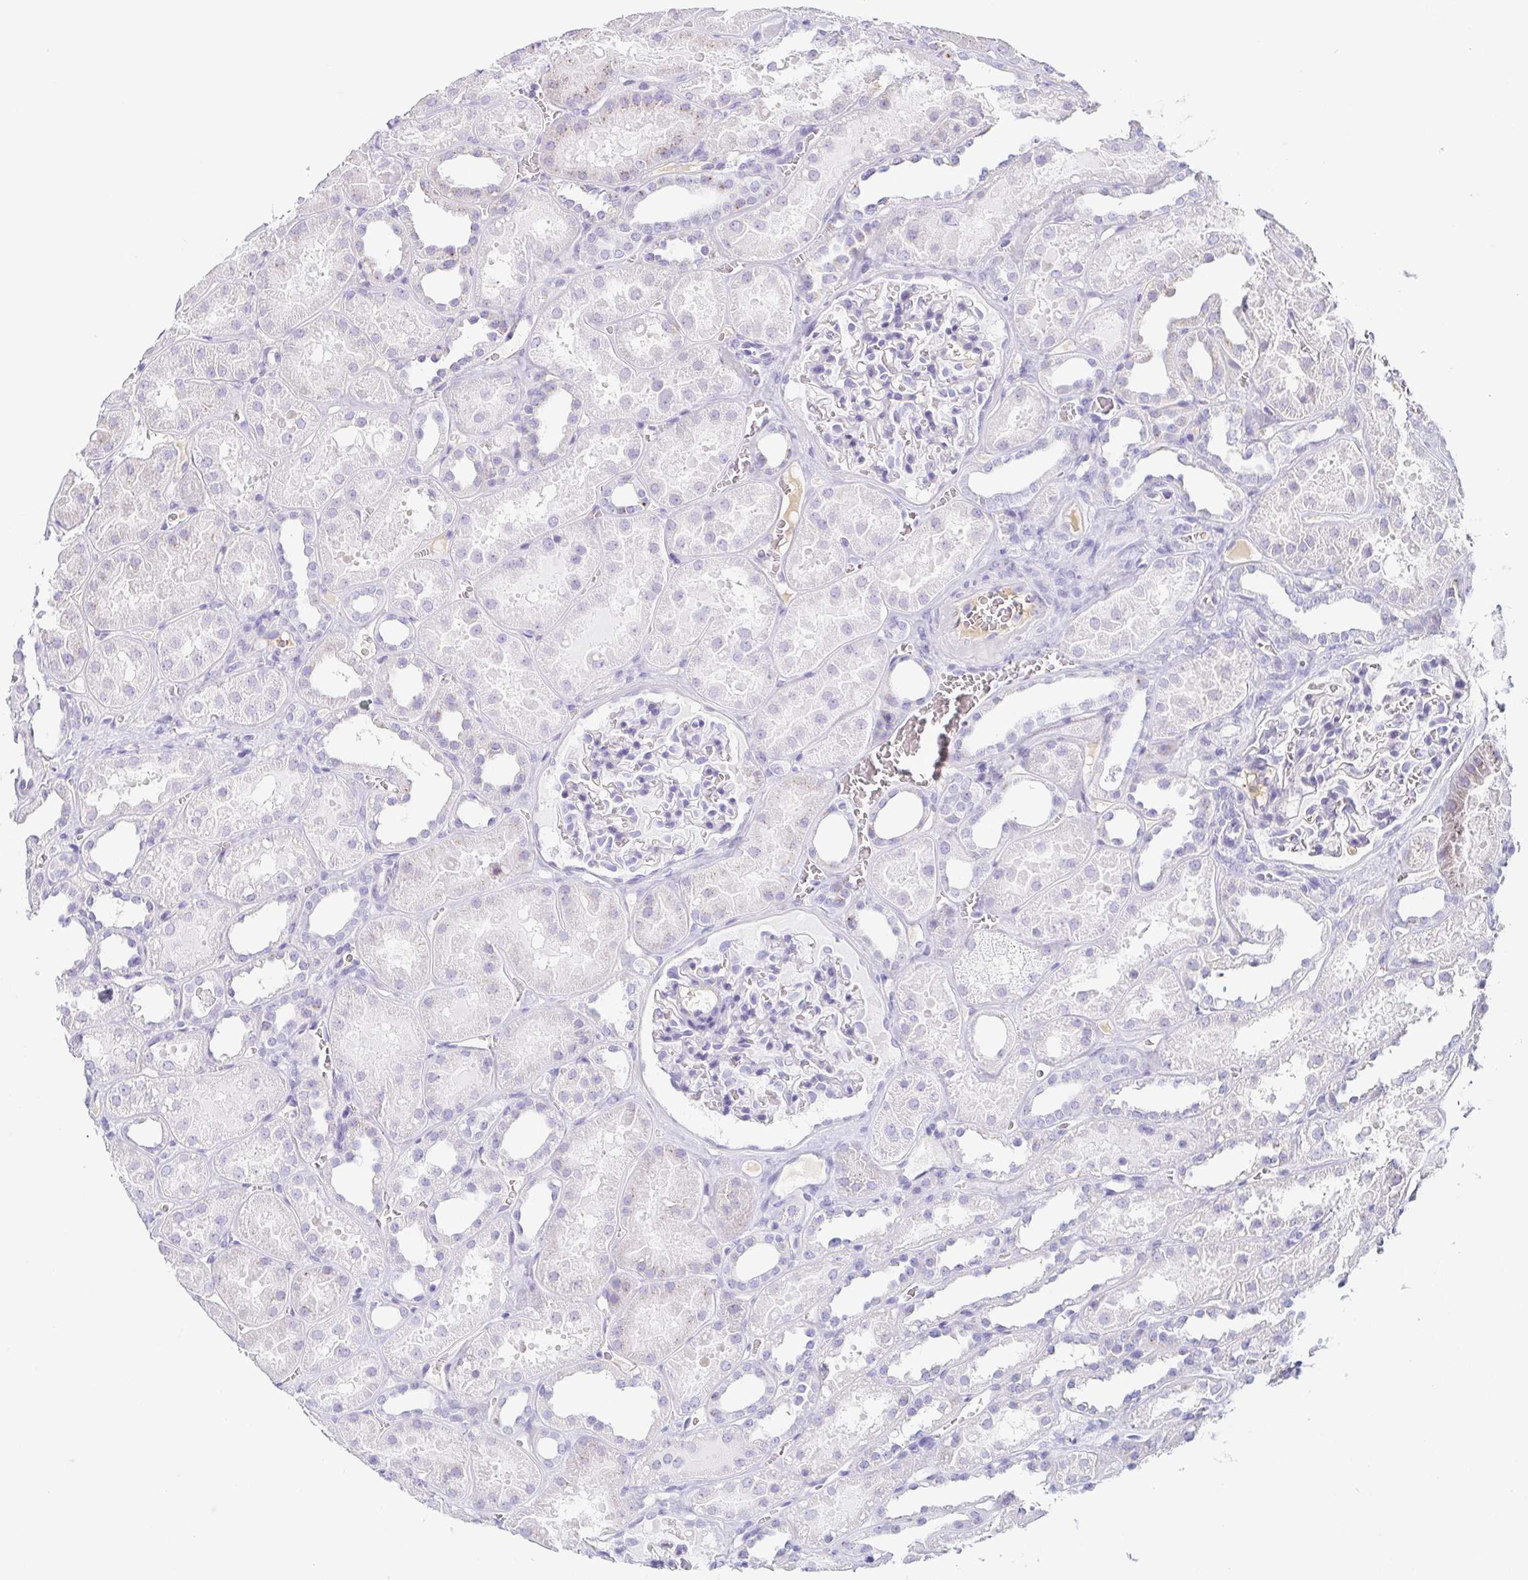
{"staining": {"intensity": "negative", "quantity": "none", "location": "none"}, "tissue": "kidney", "cell_type": "Cells in glomeruli", "image_type": "normal", "snomed": [{"axis": "morphology", "description": "Normal tissue, NOS"}, {"axis": "topography", "description": "Kidney"}], "caption": "The image exhibits no significant positivity in cells in glomeruli of kidney.", "gene": "LDLRAD1", "patient": {"sex": "female", "age": 41}}